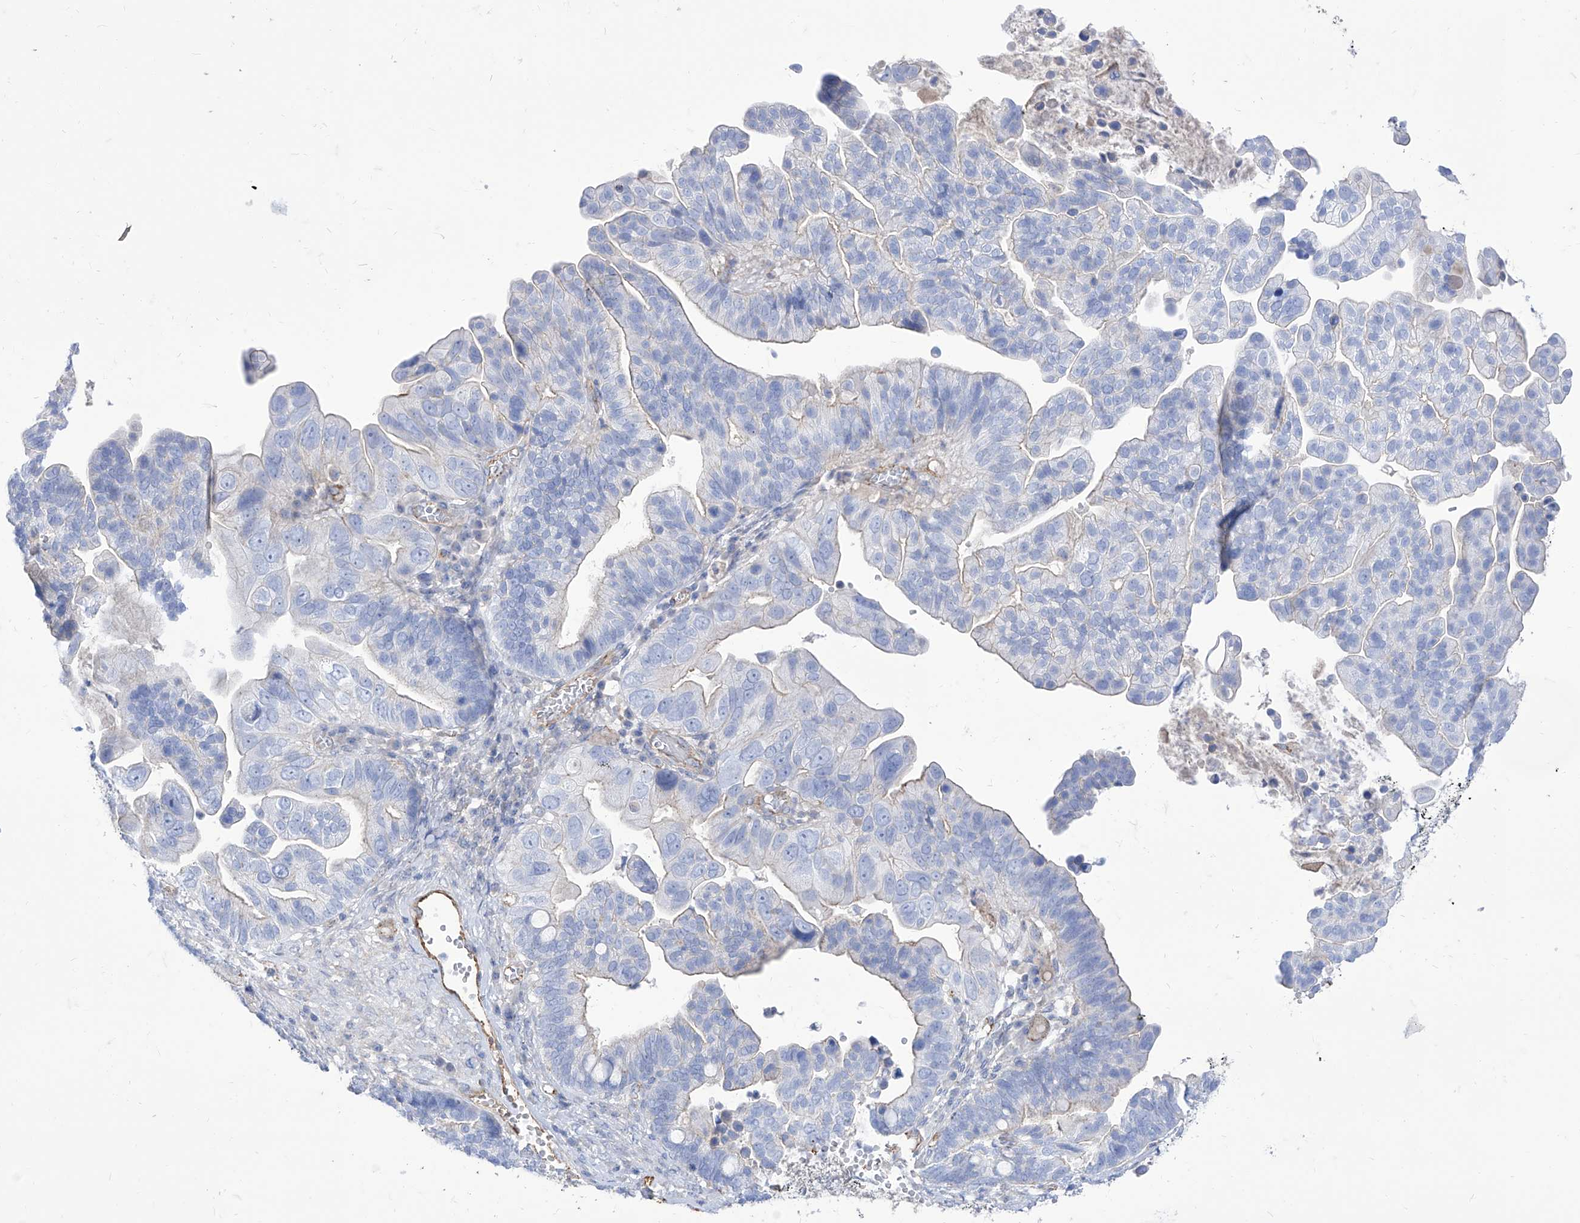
{"staining": {"intensity": "negative", "quantity": "none", "location": "none"}, "tissue": "ovarian cancer", "cell_type": "Tumor cells", "image_type": "cancer", "snomed": [{"axis": "morphology", "description": "Cystadenocarcinoma, serous, NOS"}, {"axis": "topography", "description": "Ovary"}], "caption": "Protein analysis of ovarian cancer (serous cystadenocarcinoma) demonstrates no significant expression in tumor cells.", "gene": "C1orf74", "patient": {"sex": "female", "age": 56}}